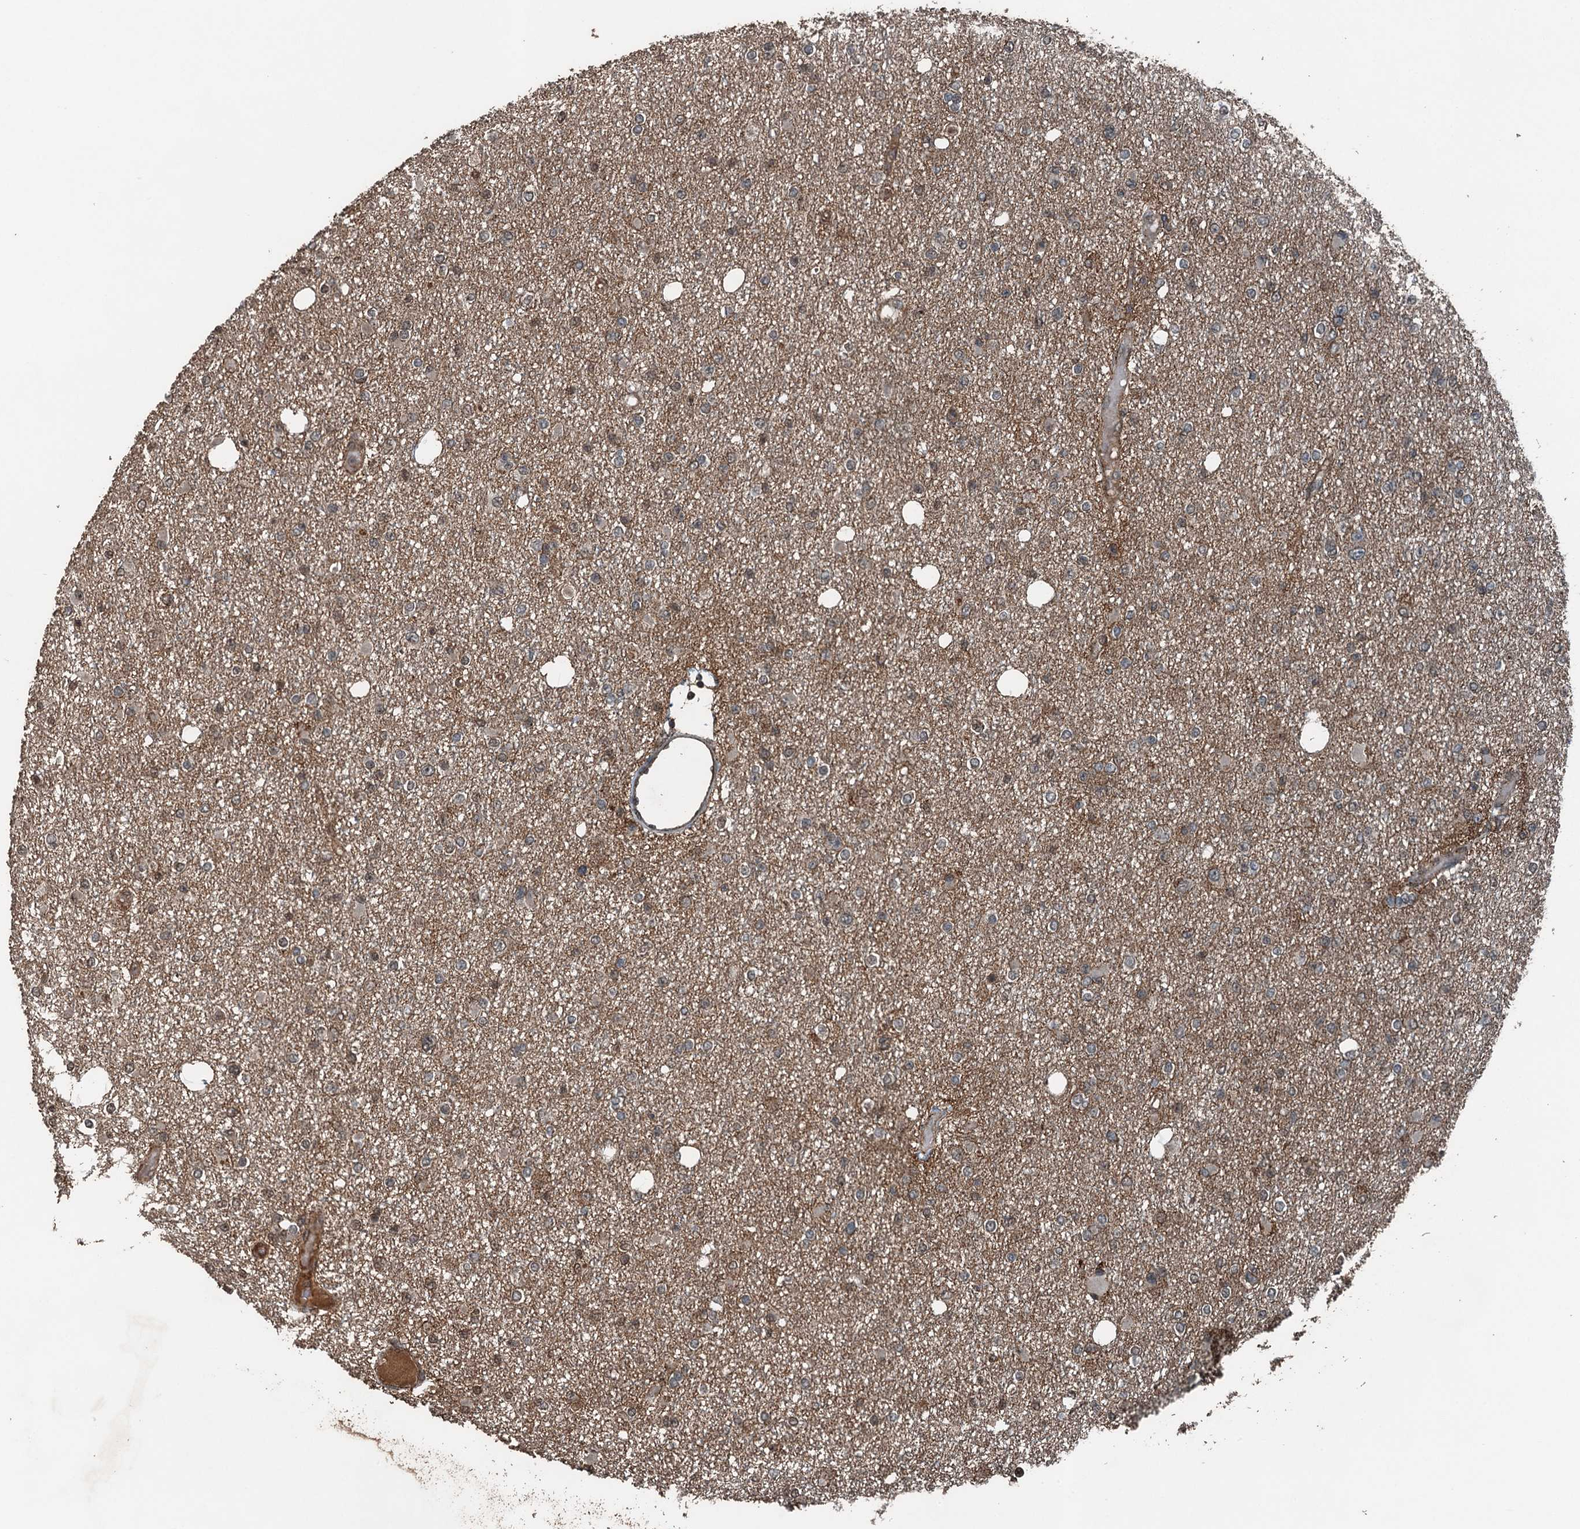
{"staining": {"intensity": "weak", "quantity": "<25%", "location": "cytoplasmic/membranous"}, "tissue": "glioma", "cell_type": "Tumor cells", "image_type": "cancer", "snomed": [{"axis": "morphology", "description": "Glioma, malignant, Low grade"}, {"axis": "topography", "description": "Brain"}], "caption": "DAB immunohistochemical staining of human malignant glioma (low-grade) displays no significant expression in tumor cells.", "gene": "TCTN1", "patient": {"sex": "female", "age": 22}}